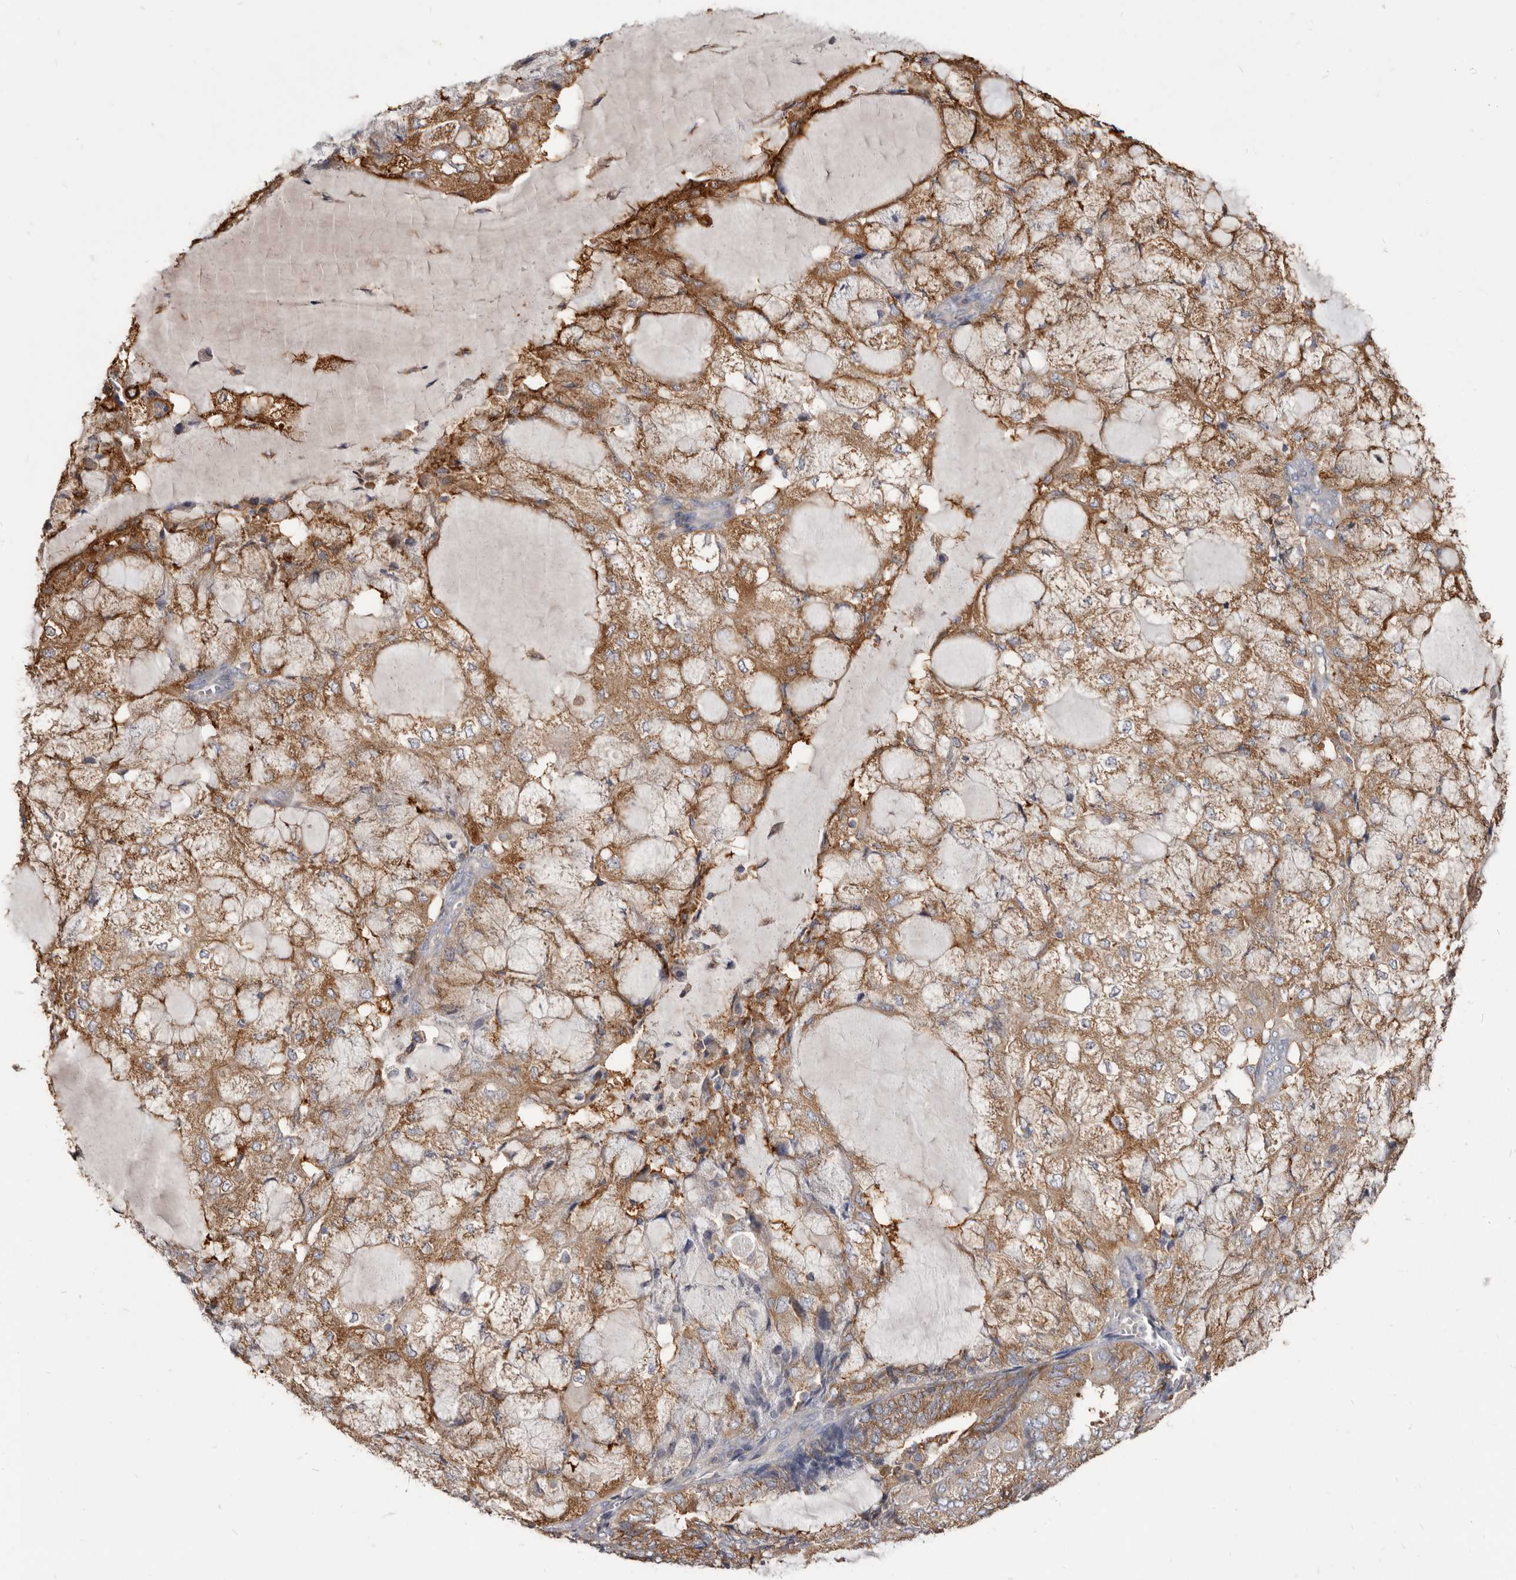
{"staining": {"intensity": "moderate", "quantity": ">75%", "location": "cytoplasmic/membranous"}, "tissue": "endometrial cancer", "cell_type": "Tumor cells", "image_type": "cancer", "snomed": [{"axis": "morphology", "description": "Adenocarcinoma, NOS"}, {"axis": "topography", "description": "Endometrium"}], "caption": "Endometrial adenocarcinoma was stained to show a protein in brown. There is medium levels of moderate cytoplasmic/membranous staining in approximately >75% of tumor cells.", "gene": "TPD52", "patient": {"sex": "female", "age": 81}}